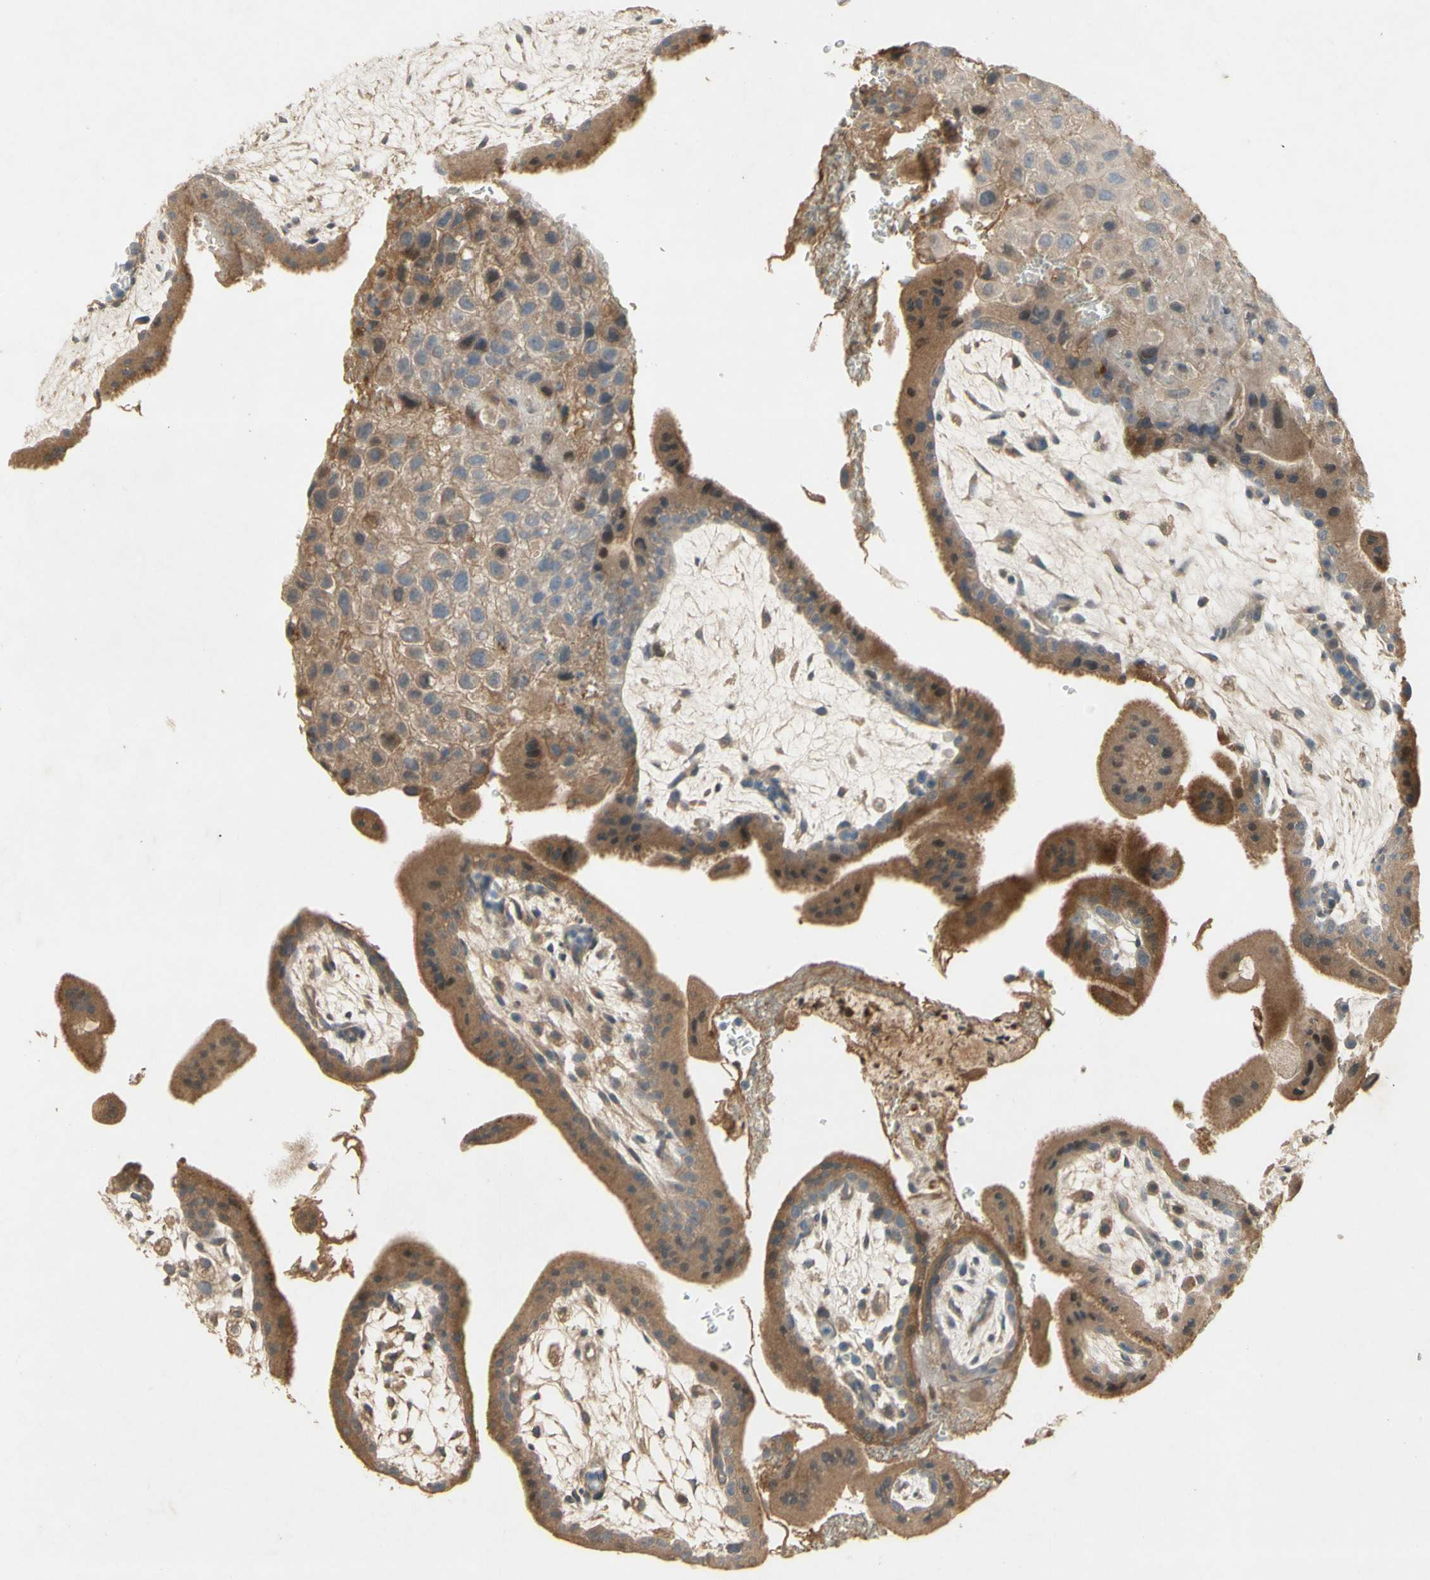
{"staining": {"intensity": "weak", "quantity": ">75%", "location": "cytoplasmic/membranous"}, "tissue": "placenta", "cell_type": "Decidual cells", "image_type": "normal", "snomed": [{"axis": "morphology", "description": "Normal tissue, NOS"}, {"axis": "topography", "description": "Placenta"}], "caption": "Immunohistochemistry (IHC) of unremarkable placenta reveals low levels of weak cytoplasmic/membranous staining in about >75% of decidual cells.", "gene": "NRG4", "patient": {"sex": "female", "age": 35}}